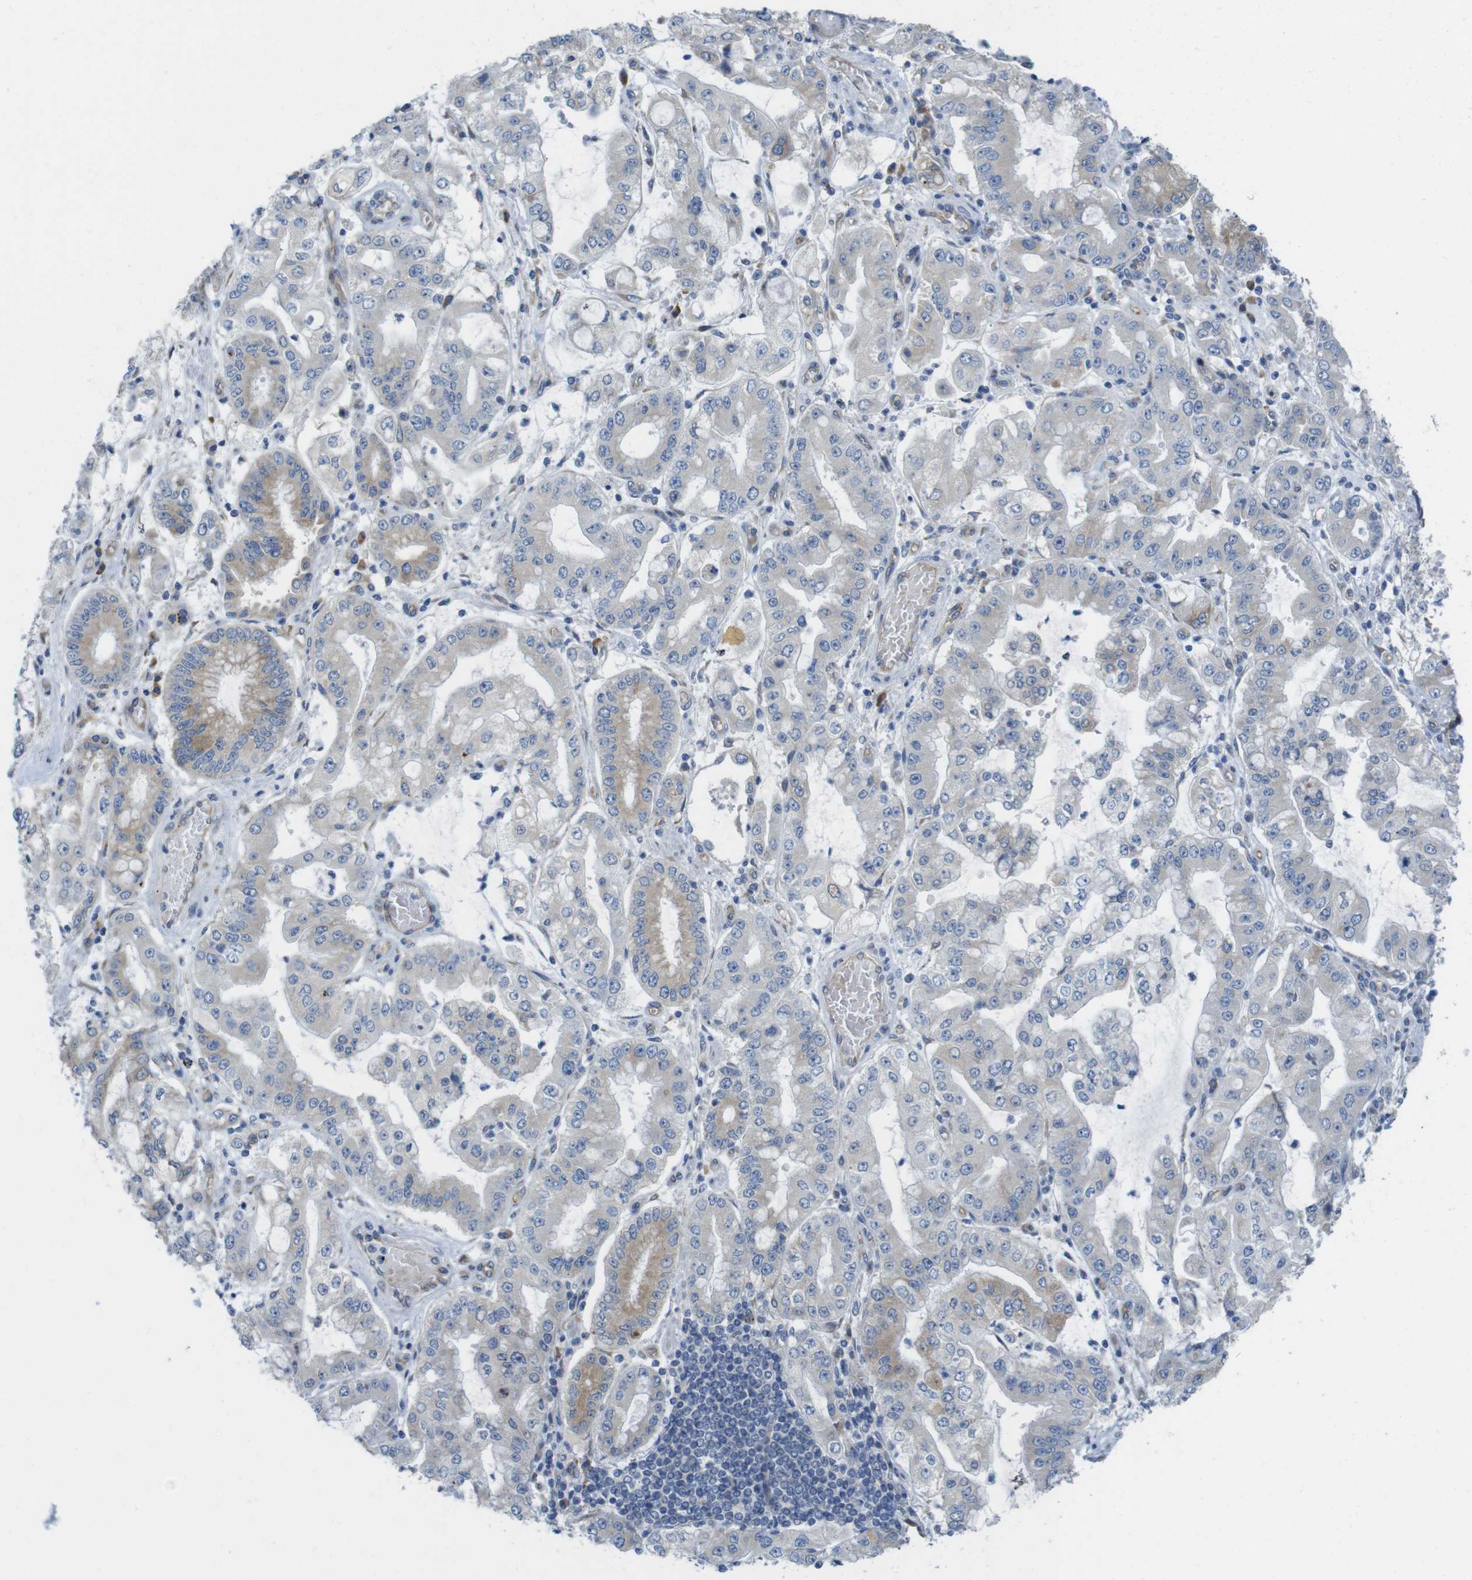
{"staining": {"intensity": "negative", "quantity": "none", "location": "none"}, "tissue": "stomach cancer", "cell_type": "Tumor cells", "image_type": "cancer", "snomed": [{"axis": "morphology", "description": "Adenocarcinoma, NOS"}, {"axis": "topography", "description": "Stomach"}], "caption": "Immunohistochemistry image of neoplastic tissue: stomach cancer stained with DAB (3,3'-diaminobenzidine) shows no significant protein expression in tumor cells.", "gene": "TMEM234", "patient": {"sex": "male", "age": 76}}